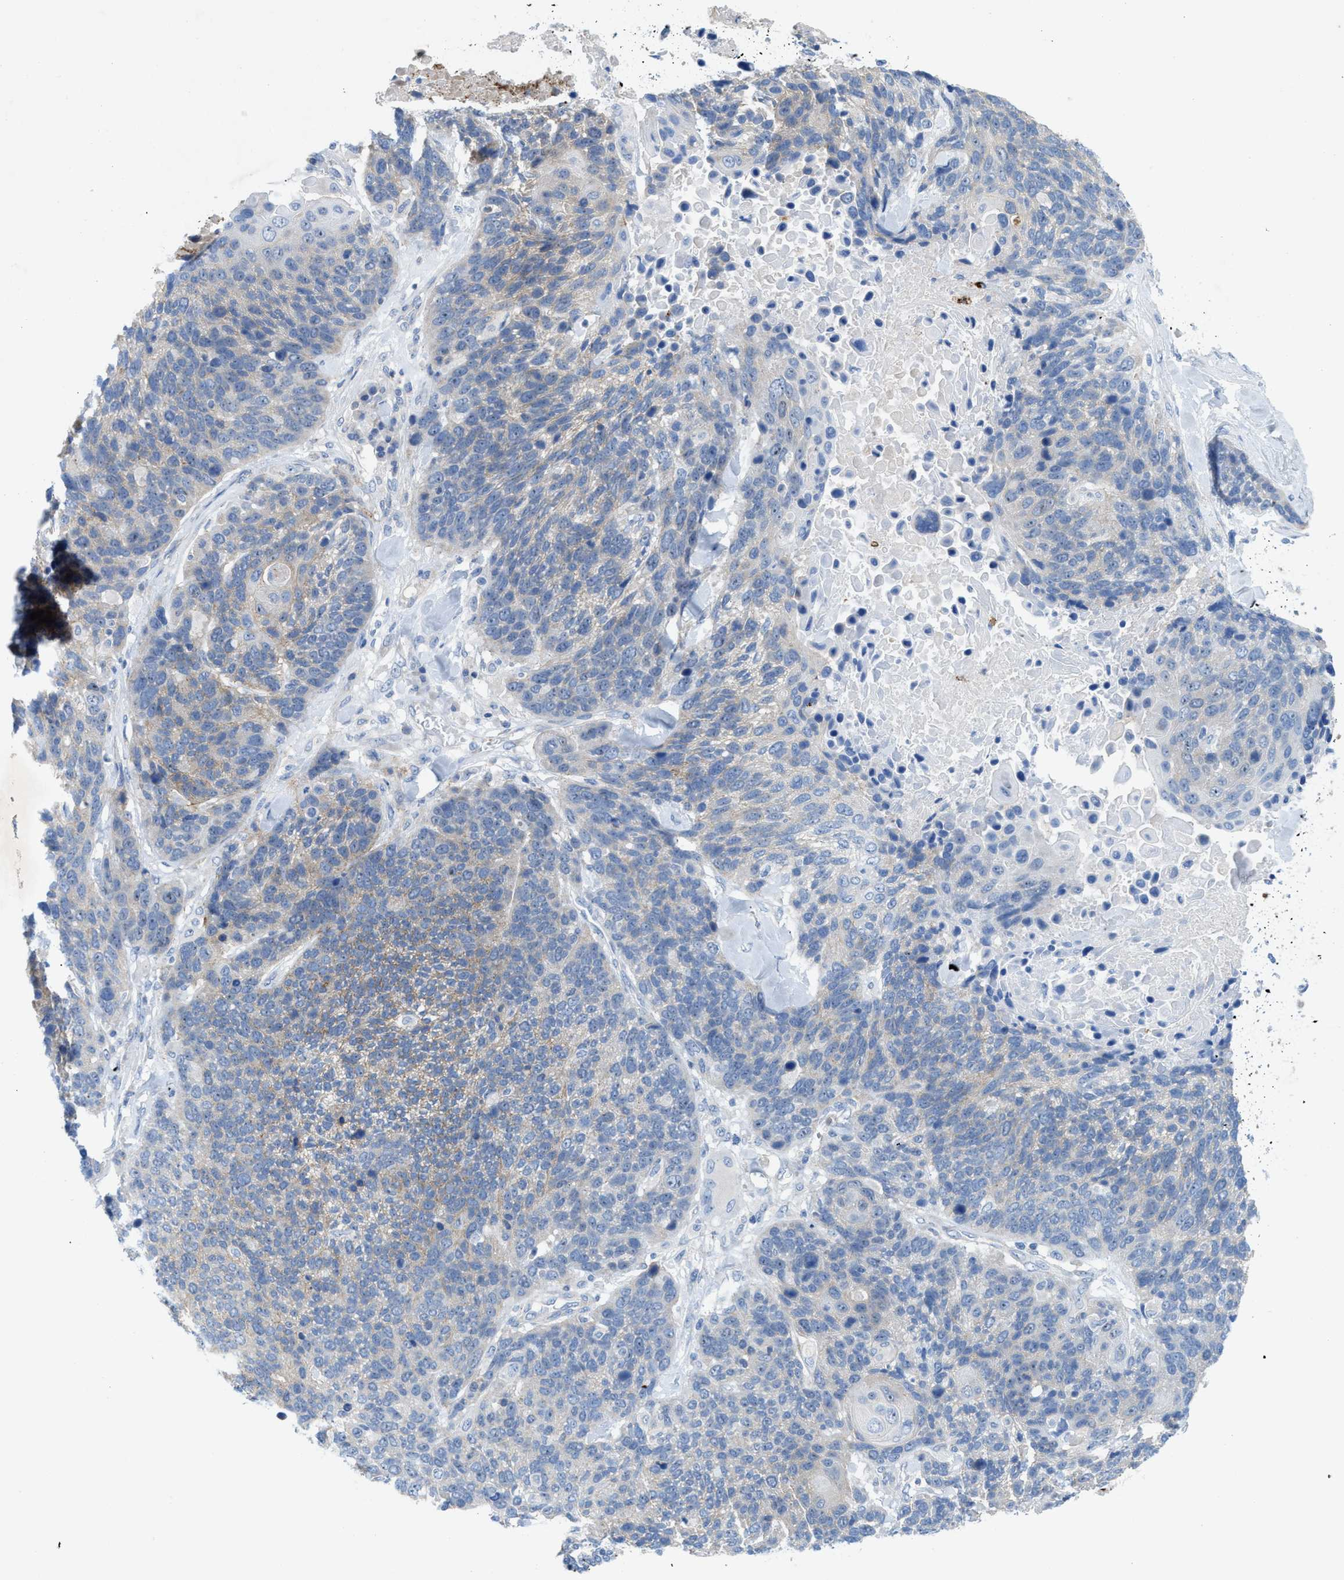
{"staining": {"intensity": "weak", "quantity": "<25%", "location": "cytoplasmic/membranous"}, "tissue": "lung cancer", "cell_type": "Tumor cells", "image_type": "cancer", "snomed": [{"axis": "morphology", "description": "Squamous cell carcinoma, NOS"}, {"axis": "topography", "description": "Lung"}], "caption": "Immunohistochemical staining of squamous cell carcinoma (lung) shows no significant expression in tumor cells.", "gene": "CMTM1", "patient": {"sex": "male", "age": 65}}